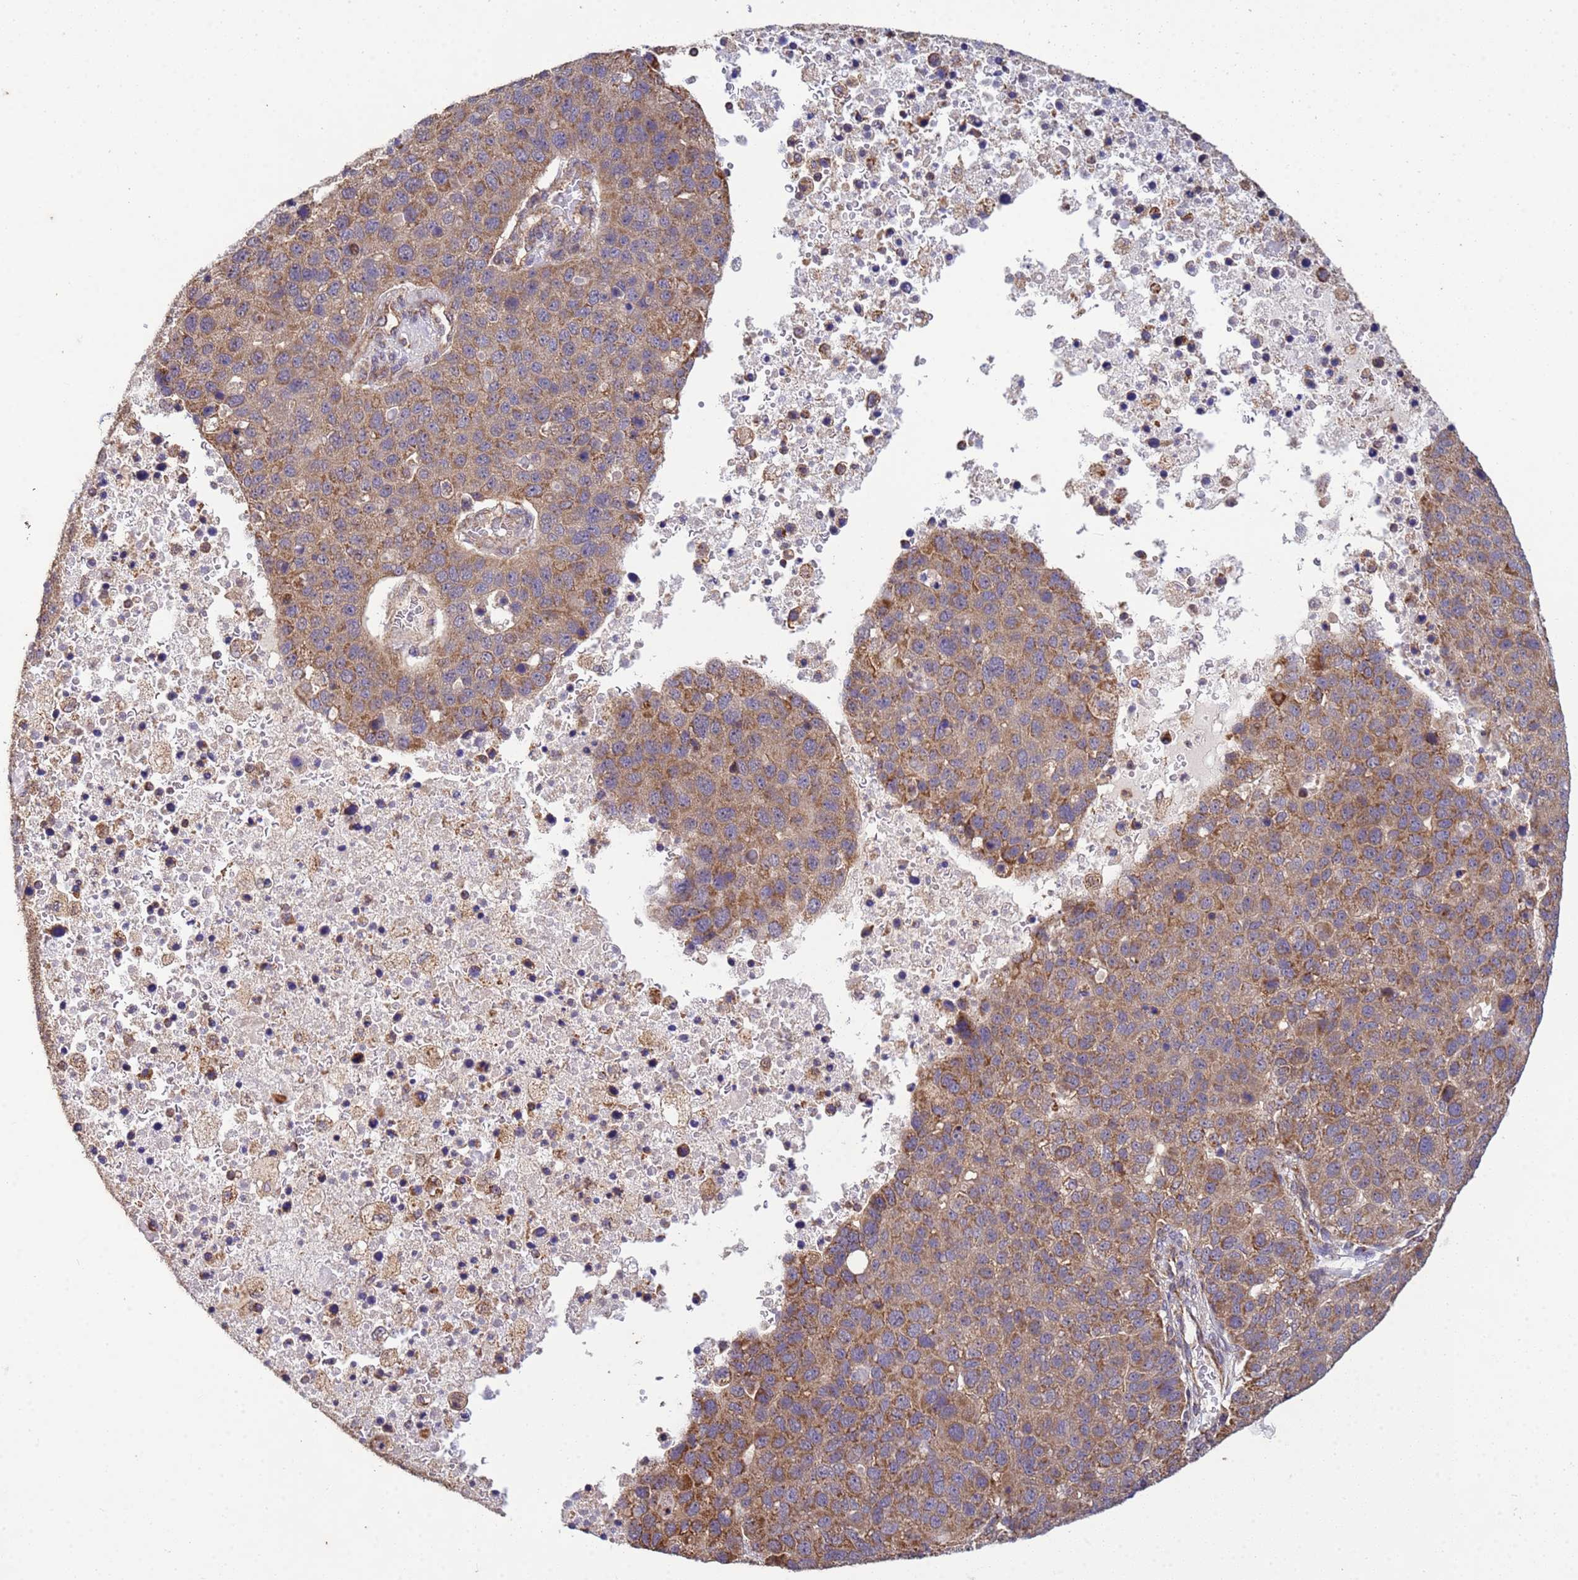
{"staining": {"intensity": "moderate", "quantity": ">75%", "location": "cytoplasmic/membranous"}, "tissue": "pancreatic cancer", "cell_type": "Tumor cells", "image_type": "cancer", "snomed": [{"axis": "morphology", "description": "Adenocarcinoma, NOS"}, {"axis": "topography", "description": "Pancreas"}], "caption": "Immunohistochemistry (IHC) photomicrograph of human pancreatic cancer (adenocarcinoma) stained for a protein (brown), which reveals medium levels of moderate cytoplasmic/membranous expression in about >75% of tumor cells.", "gene": "P2RX7", "patient": {"sex": "female", "age": 61}}